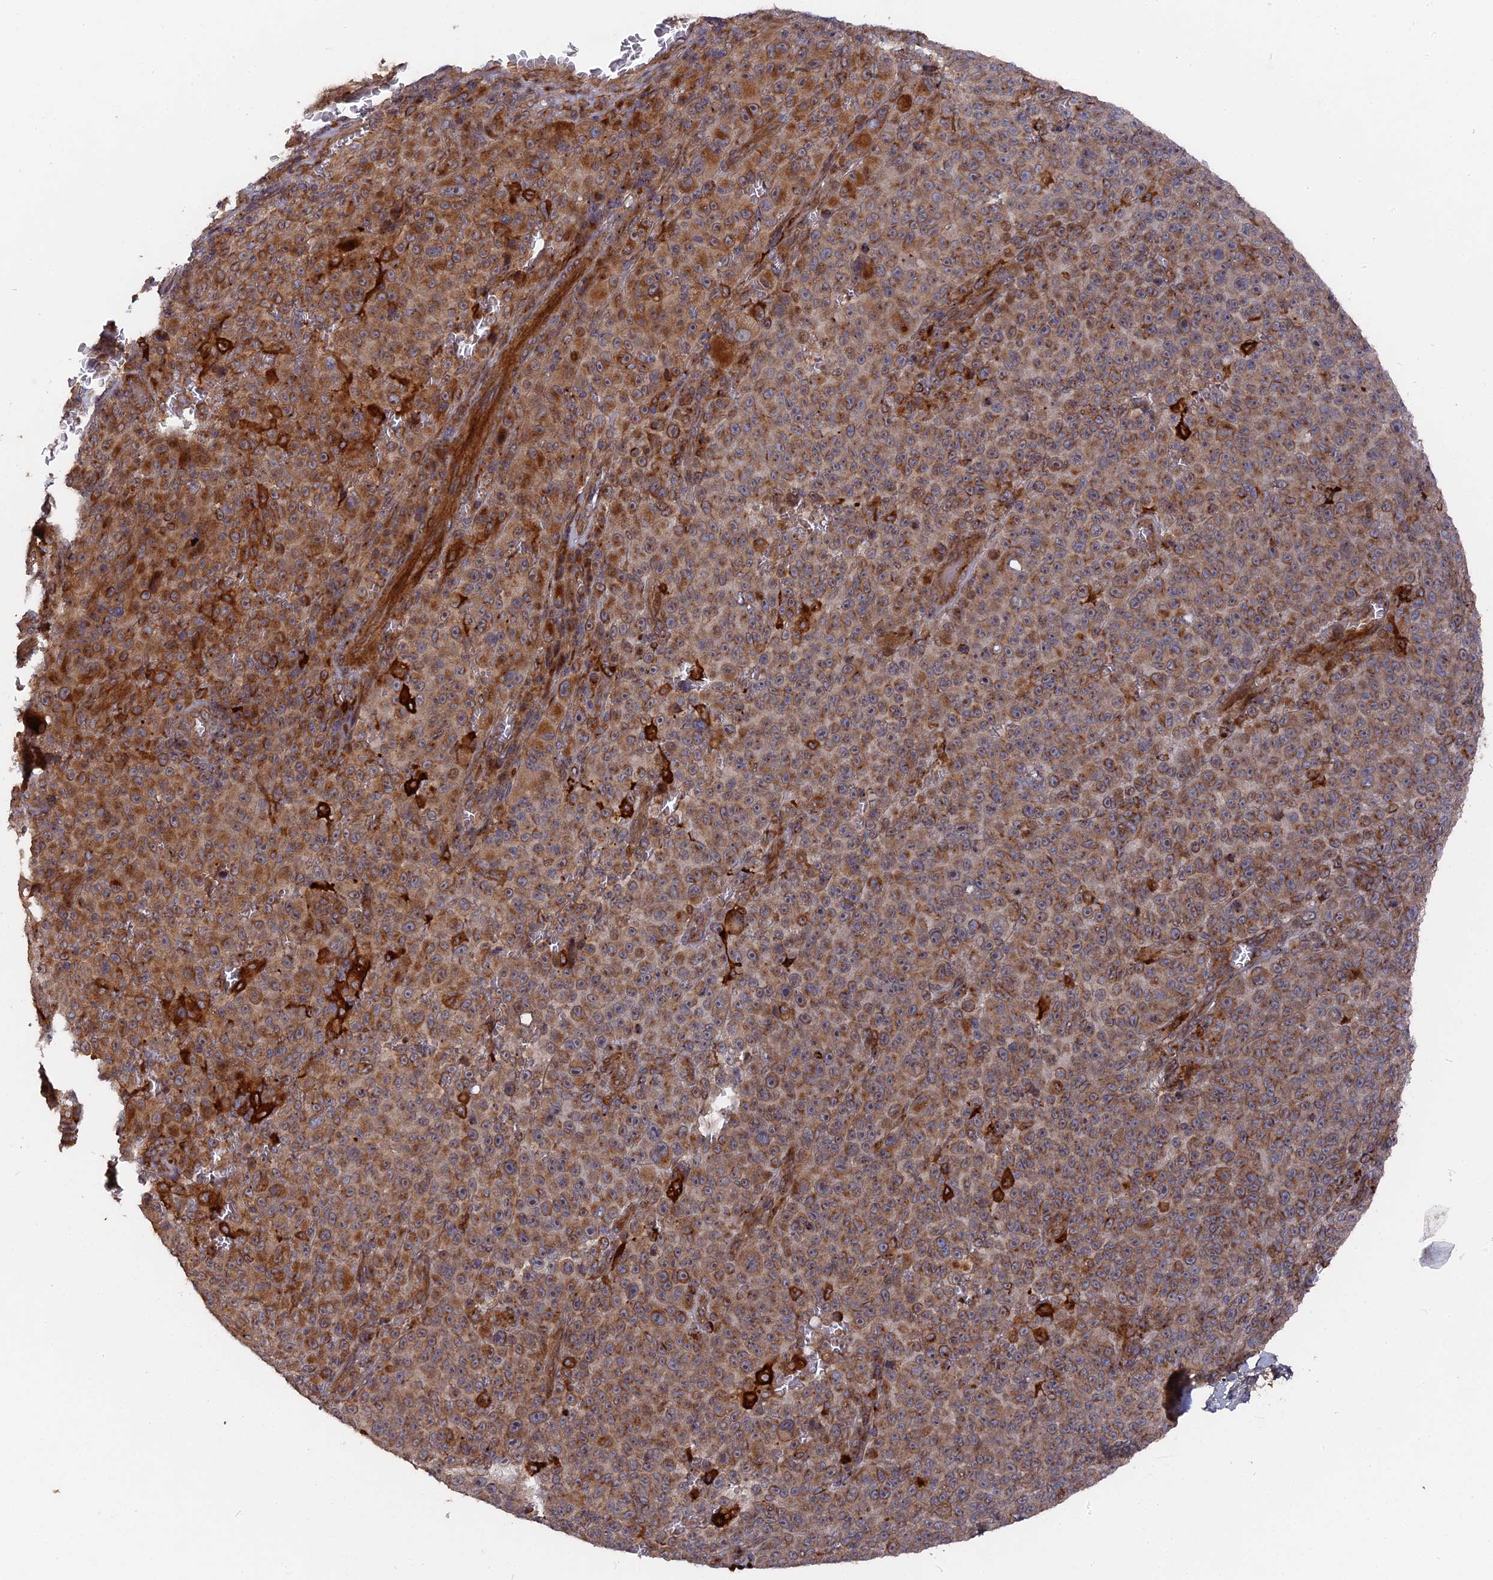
{"staining": {"intensity": "moderate", "quantity": ">75%", "location": "cytoplasmic/membranous"}, "tissue": "melanoma", "cell_type": "Tumor cells", "image_type": "cancer", "snomed": [{"axis": "morphology", "description": "Malignant melanoma, NOS"}, {"axis": "topography", "description": "Skin"}], "caption": "Brown immunohistochemical staining in malignant melanoma exhibits moderate cytoplasmic/membranous positivity in approximately >75% of tumor cells. Nuclei are stained in blue.", "gene": "DEF8", "patient": {"sex": "female", "age": 82}}